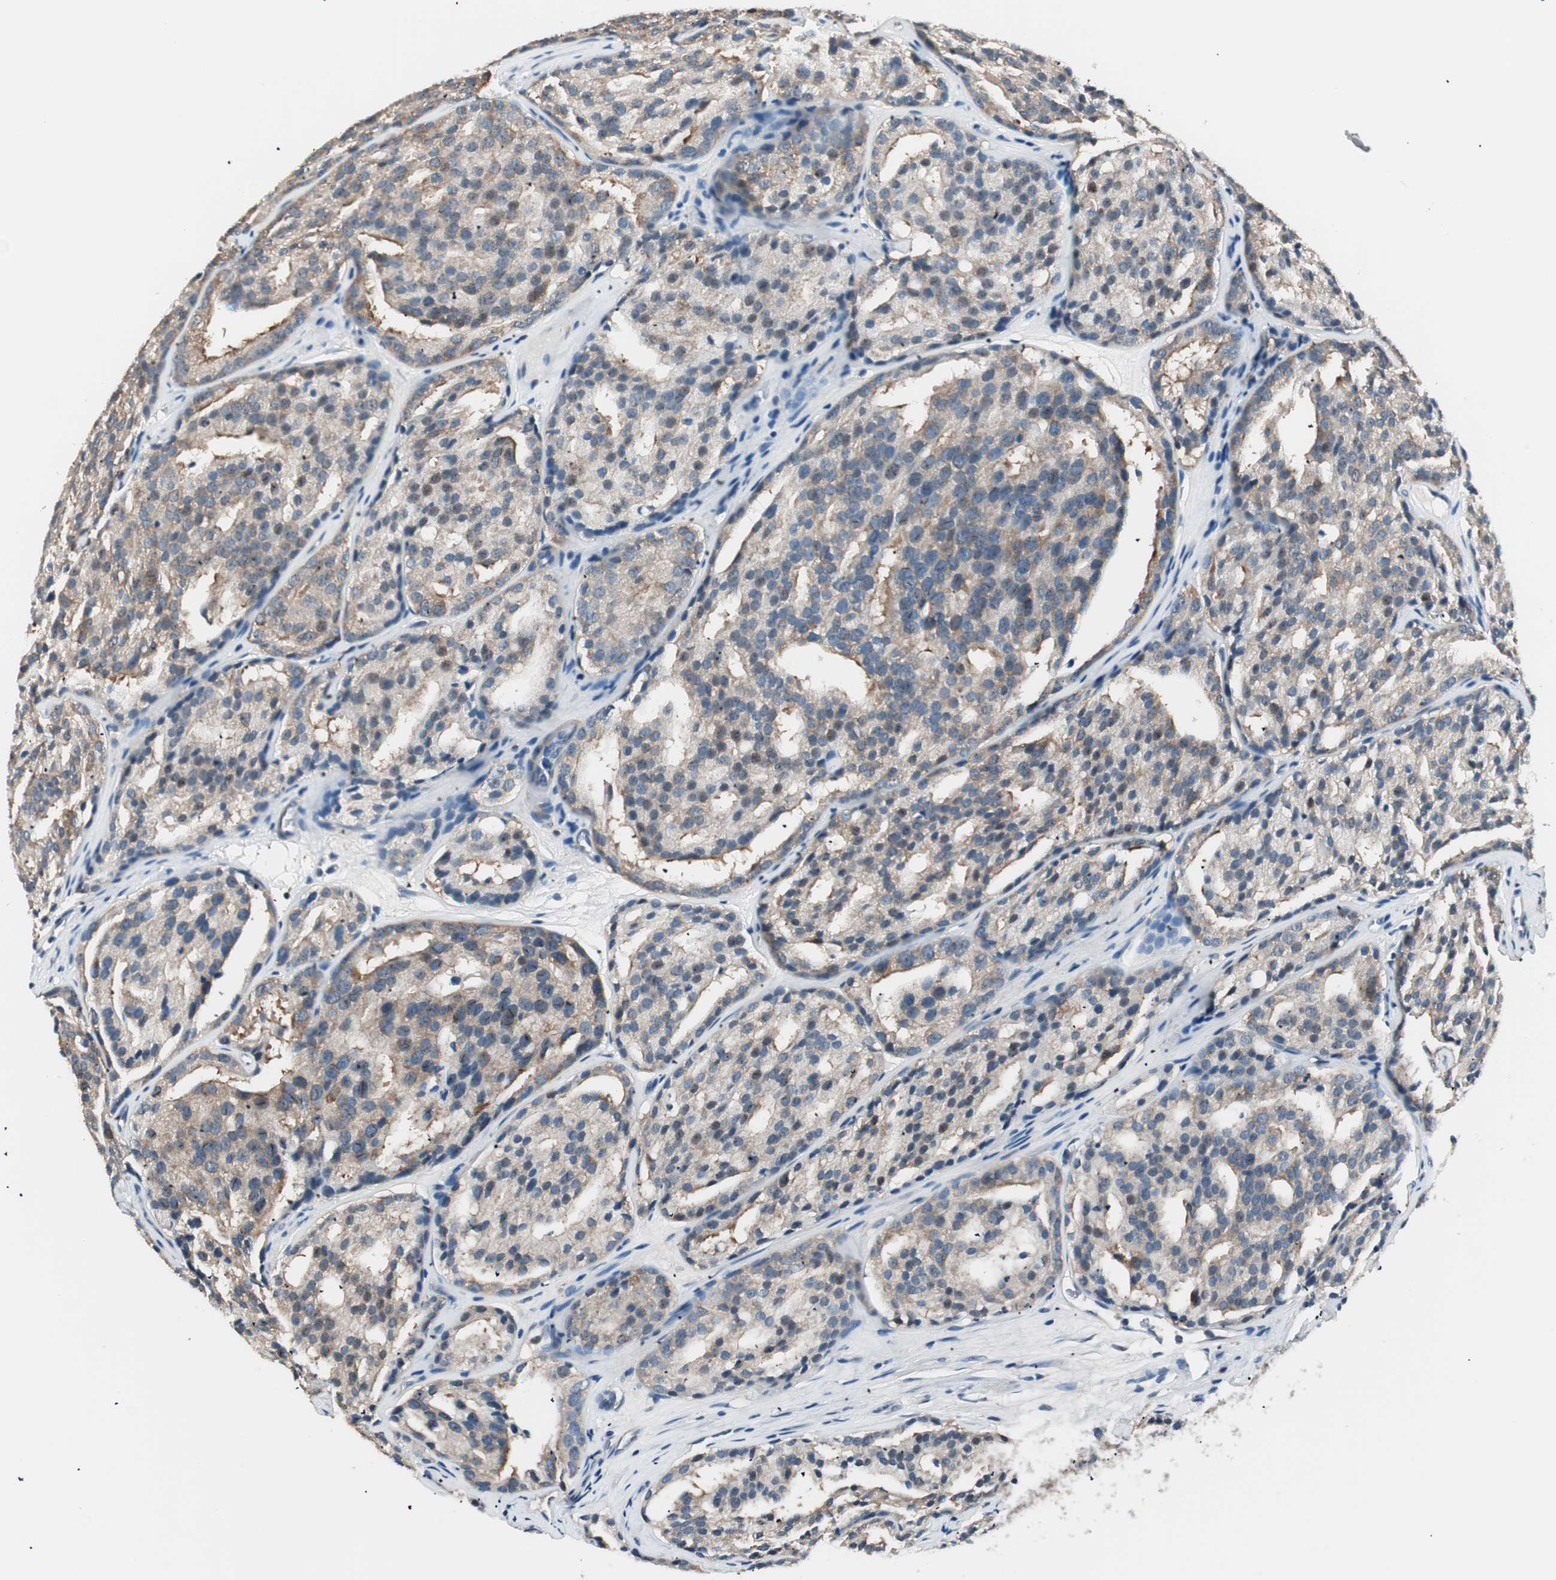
{"staining": {"intensity": "weak", "quantity": "25%-75%", "location": "cytoplasmic/membranous"}, "tissue": "prostate cancer", "cell_type": "Tumor cells", "image_type": "cancer", "snomed": [{"axis": "morphology", "description": "Adenocarcinoma, High grade"}, {"axis": "topography", "description": "Prostate"}], "caption": "Prostate cancer stained for a protein displays weak cytoplasmic/membranous positivity in tumor cells.", "gene": "RAD54B", "patient": {"sex": "male", "age": 64}}